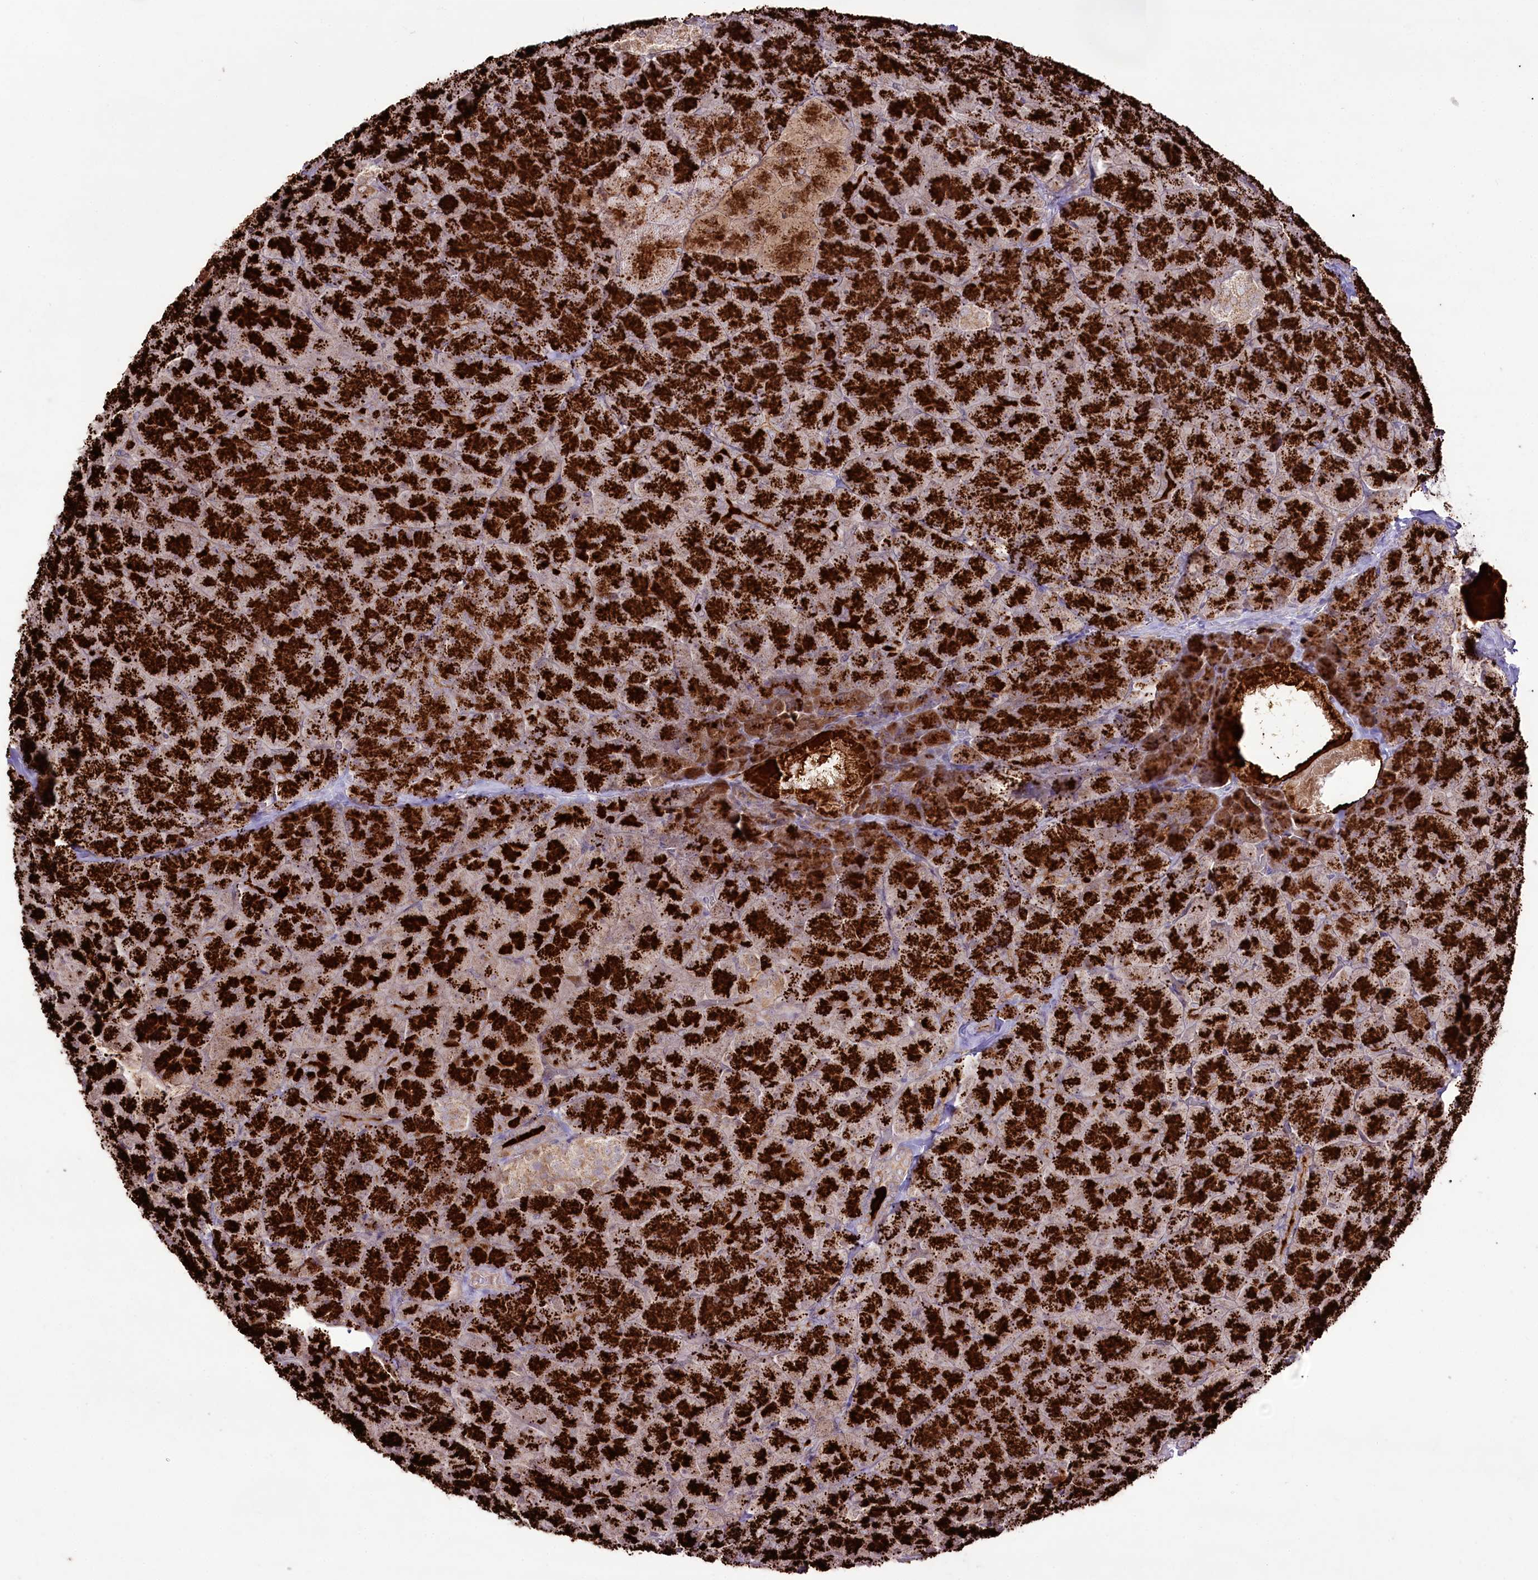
{"staining": {"intensity": "strong", "quantity": ">75%", "location": "cytoplasmic/membranous"}, "tissue": "pancreas", "cell_type": "Exocrine glandular cells", "image_type": "normal", "snomed": [{"axis": "morphology", "description": "Normal tissue, NOS"}, {"axis": "topography", "description": "Pancreas"}], "caption": "Pancreas stained for a protein (brown) exhibits strong cytoplasmic/membranous positive expression in approximately >75% of exocrine glandular cells.", "gene": "REXO2", "patient": {"sex": "male", "age": 36}}